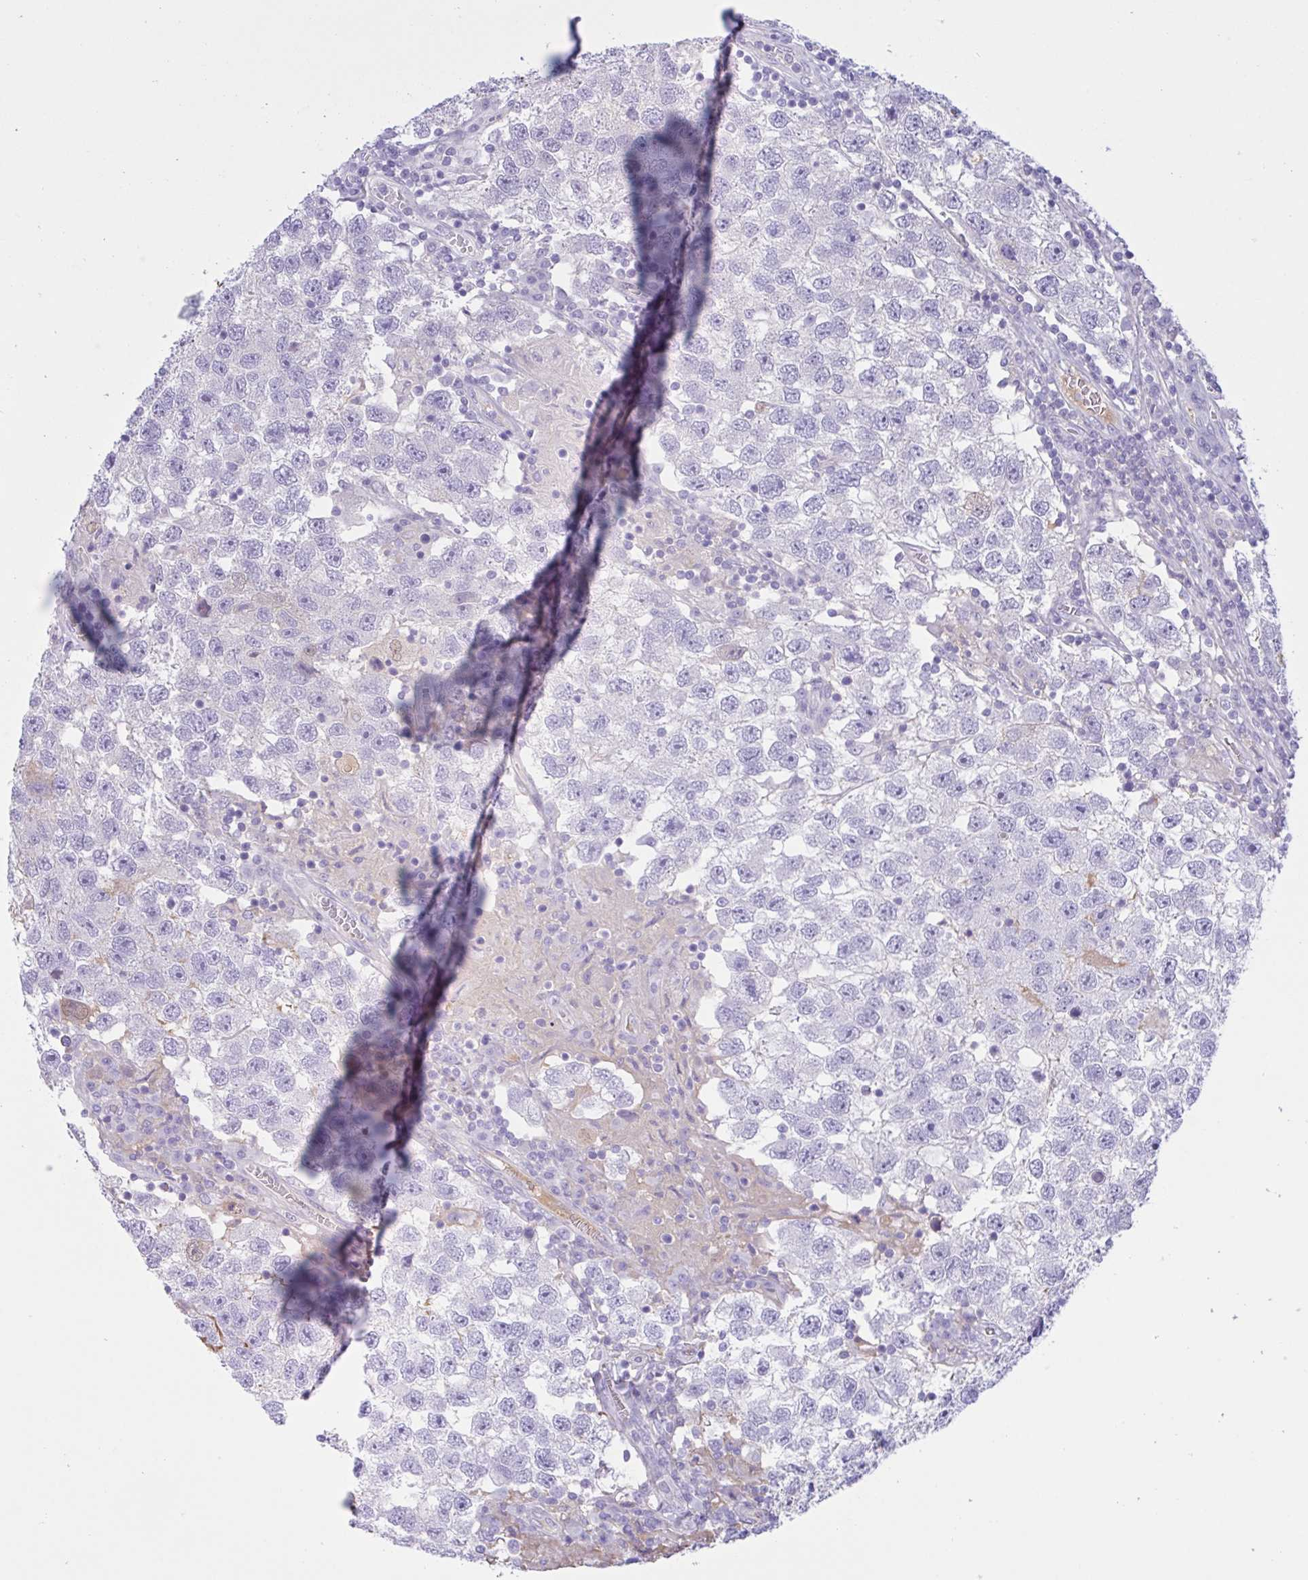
{"staining": {"intensity": "negative", "quantity": "none", "location": "none"}, "tissue": "testis cancer", "cell_type": "Tumor cells", "image_type": "cancer", "snomed": [{"axis": "morphology", "description": "Seminoma, NOS"}, {"axis": "topography", "description": "Testis"}], "caption": "This is an IHC histopathology image of testis cancer (seminoma). There is no expression in tumor cells.", "gene": "LARGE2", "patient": {"sex": "male", "age": 26}}